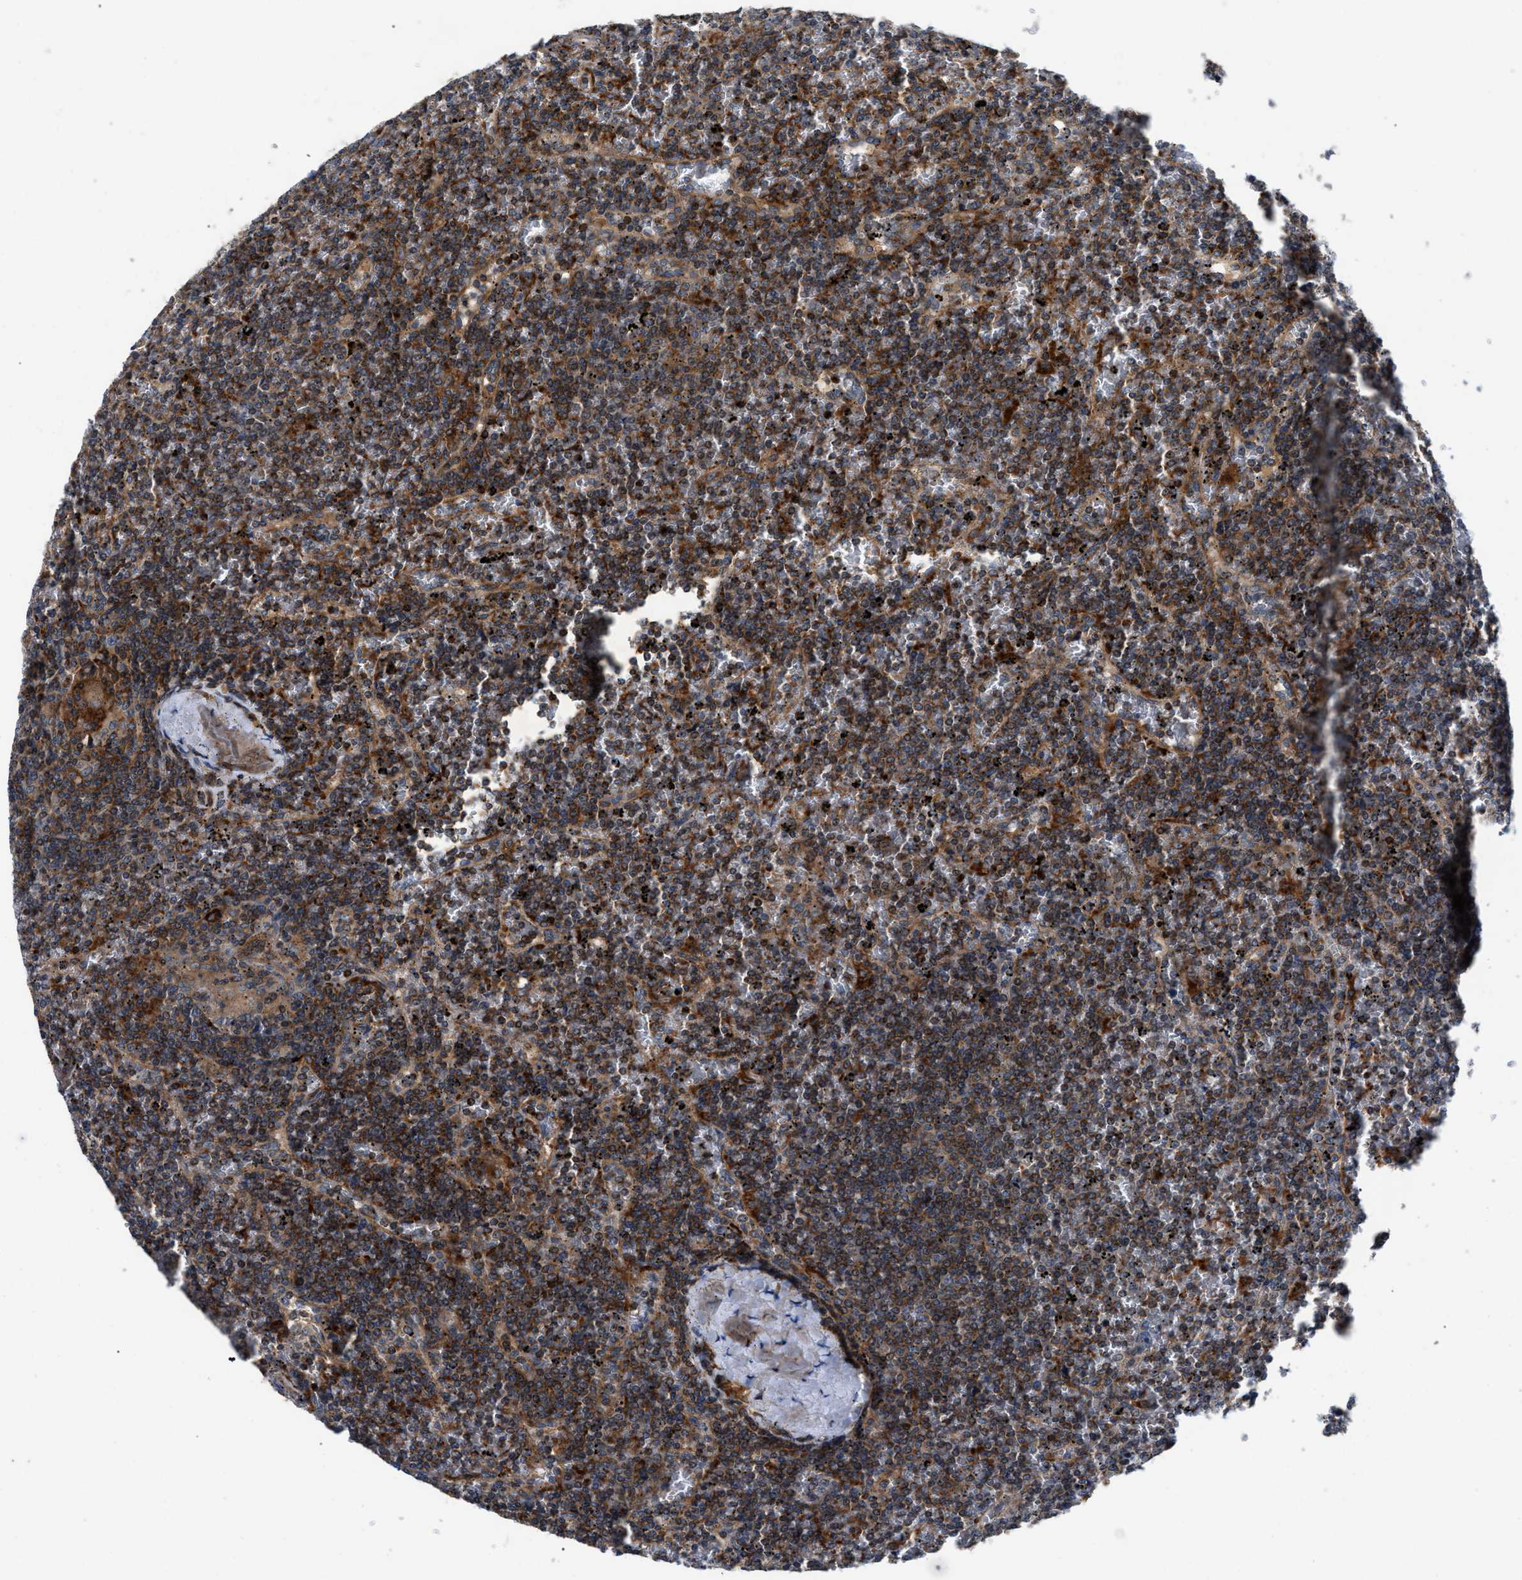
{"staining": {"intensity": "moderate", "quantity": "25%-75%", "location": "cytoplasmic/membranous"}, "tissue": "lymphoma", "cell_type": "Tumor cells", "image_type": "cancer", "snomed": [{"axis": "morphology", "description": "Malignant lymphoma, non-Hodgkin's type, Low grade"}, {"axis": "topography", "description": "Spleen"}], "caption": "Human malignant lymphoma, non-Hodgkin's type (low-grade) stained for a protein (brown) reveals moderate cytoplasmic/membranous positive expression in about 25%-75% of tumor cells.", "gene": "ENPP4", "patient": {"sex": "female", "age": 19}}